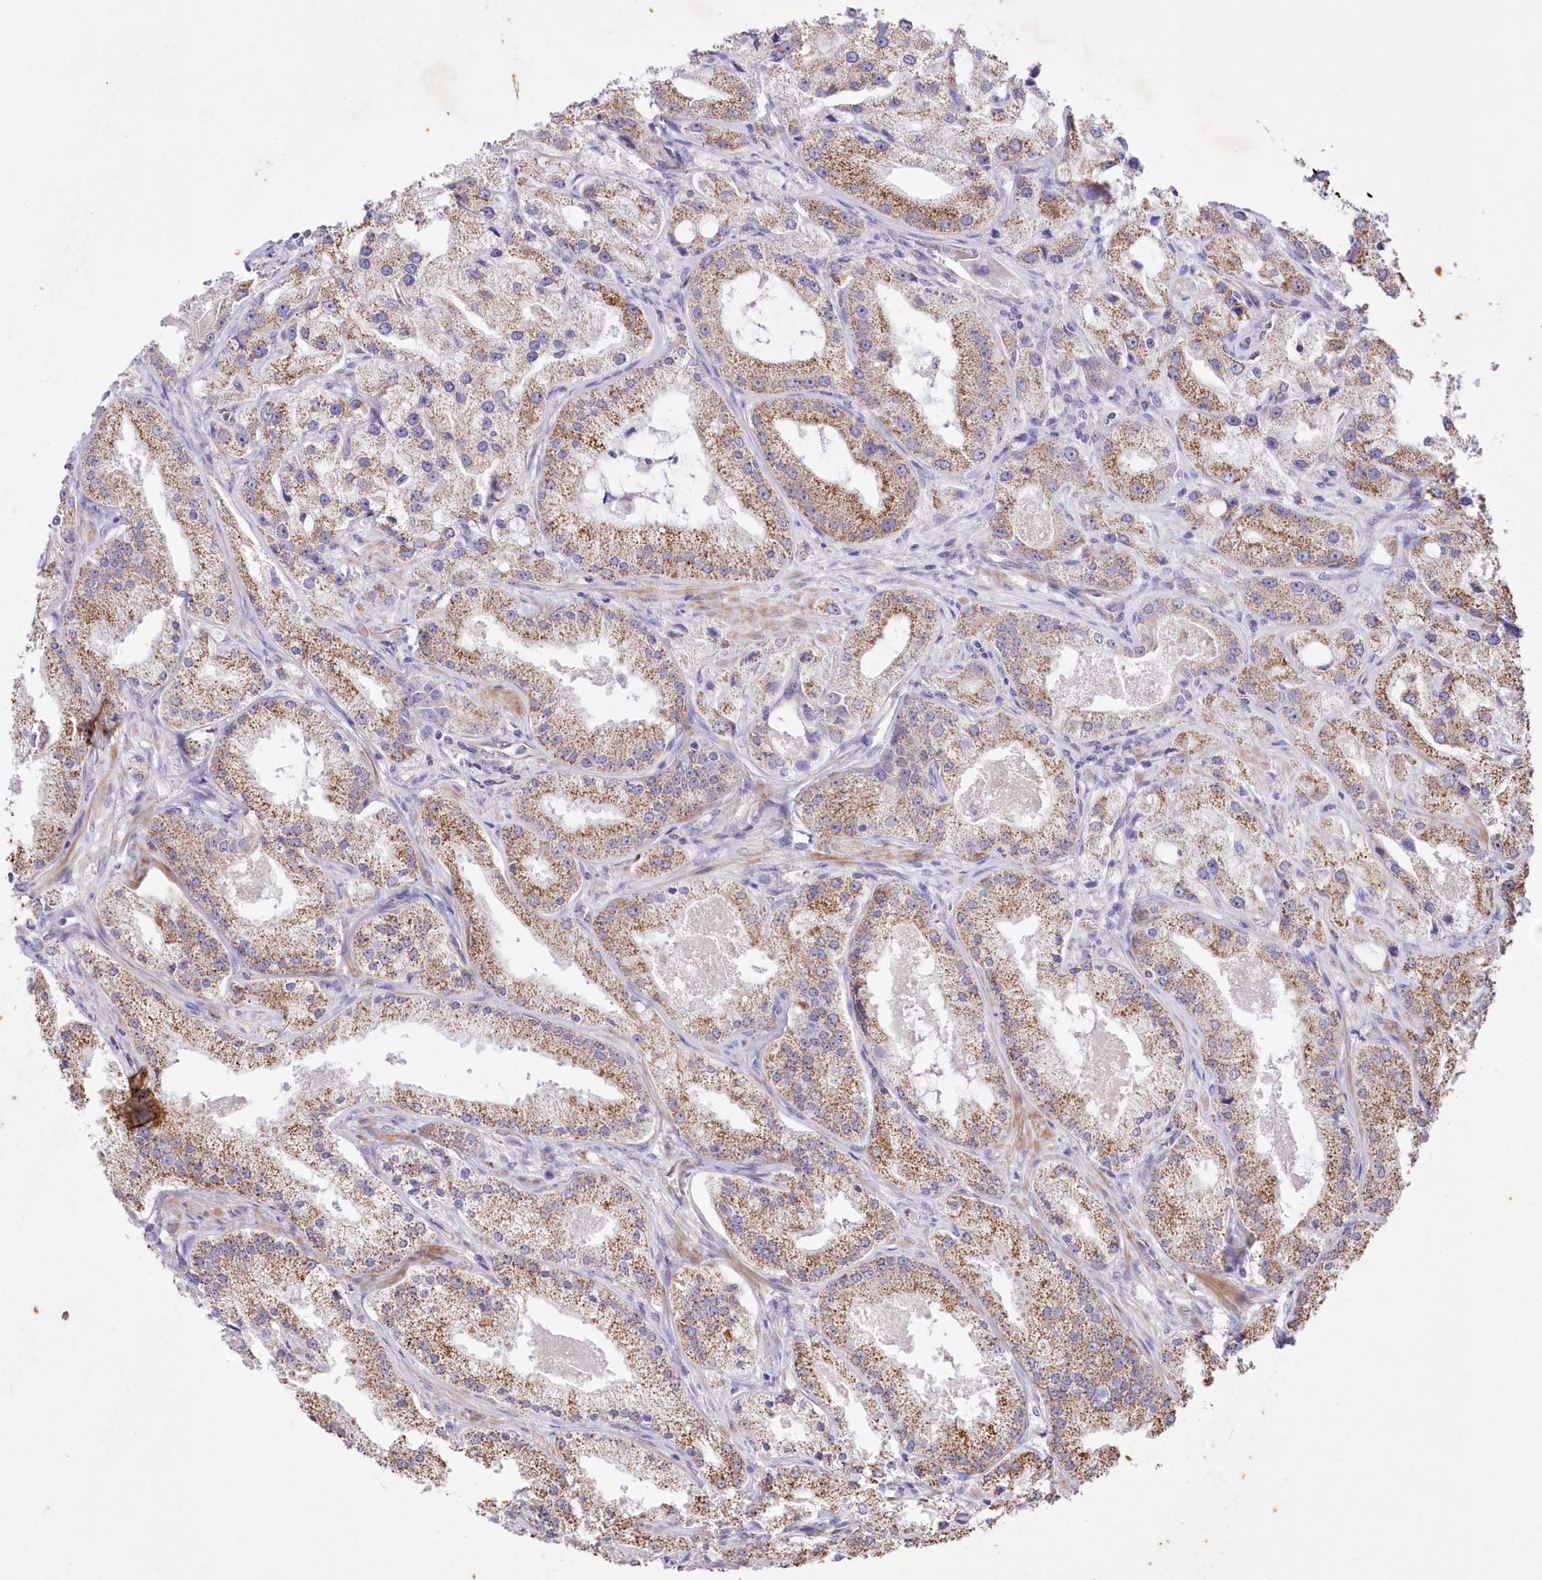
{"staining": {"intensity": "moderate", "quantity": ">75%", "location": "cytoplasmic/membranous"}, "tissue": "prostate cancer", "cell_type": "Tumor cells", "image_type": "cancer", "snomed": [{"axis": "morphology", "description": "Adenocarcinoma, Low grade"}, {"axis": "topography", "description": "Prostate"}], "caption": "Moderate cytoplasmic/membranous protein staining is seen in about >75% of tumor cells in adenocarcinoma (low-grade) (prostate). (DAB IHC with brightfield microscopy, high magnification).", "gene": "ITSN2", "patient": {"sex": "male", "age": 69}}